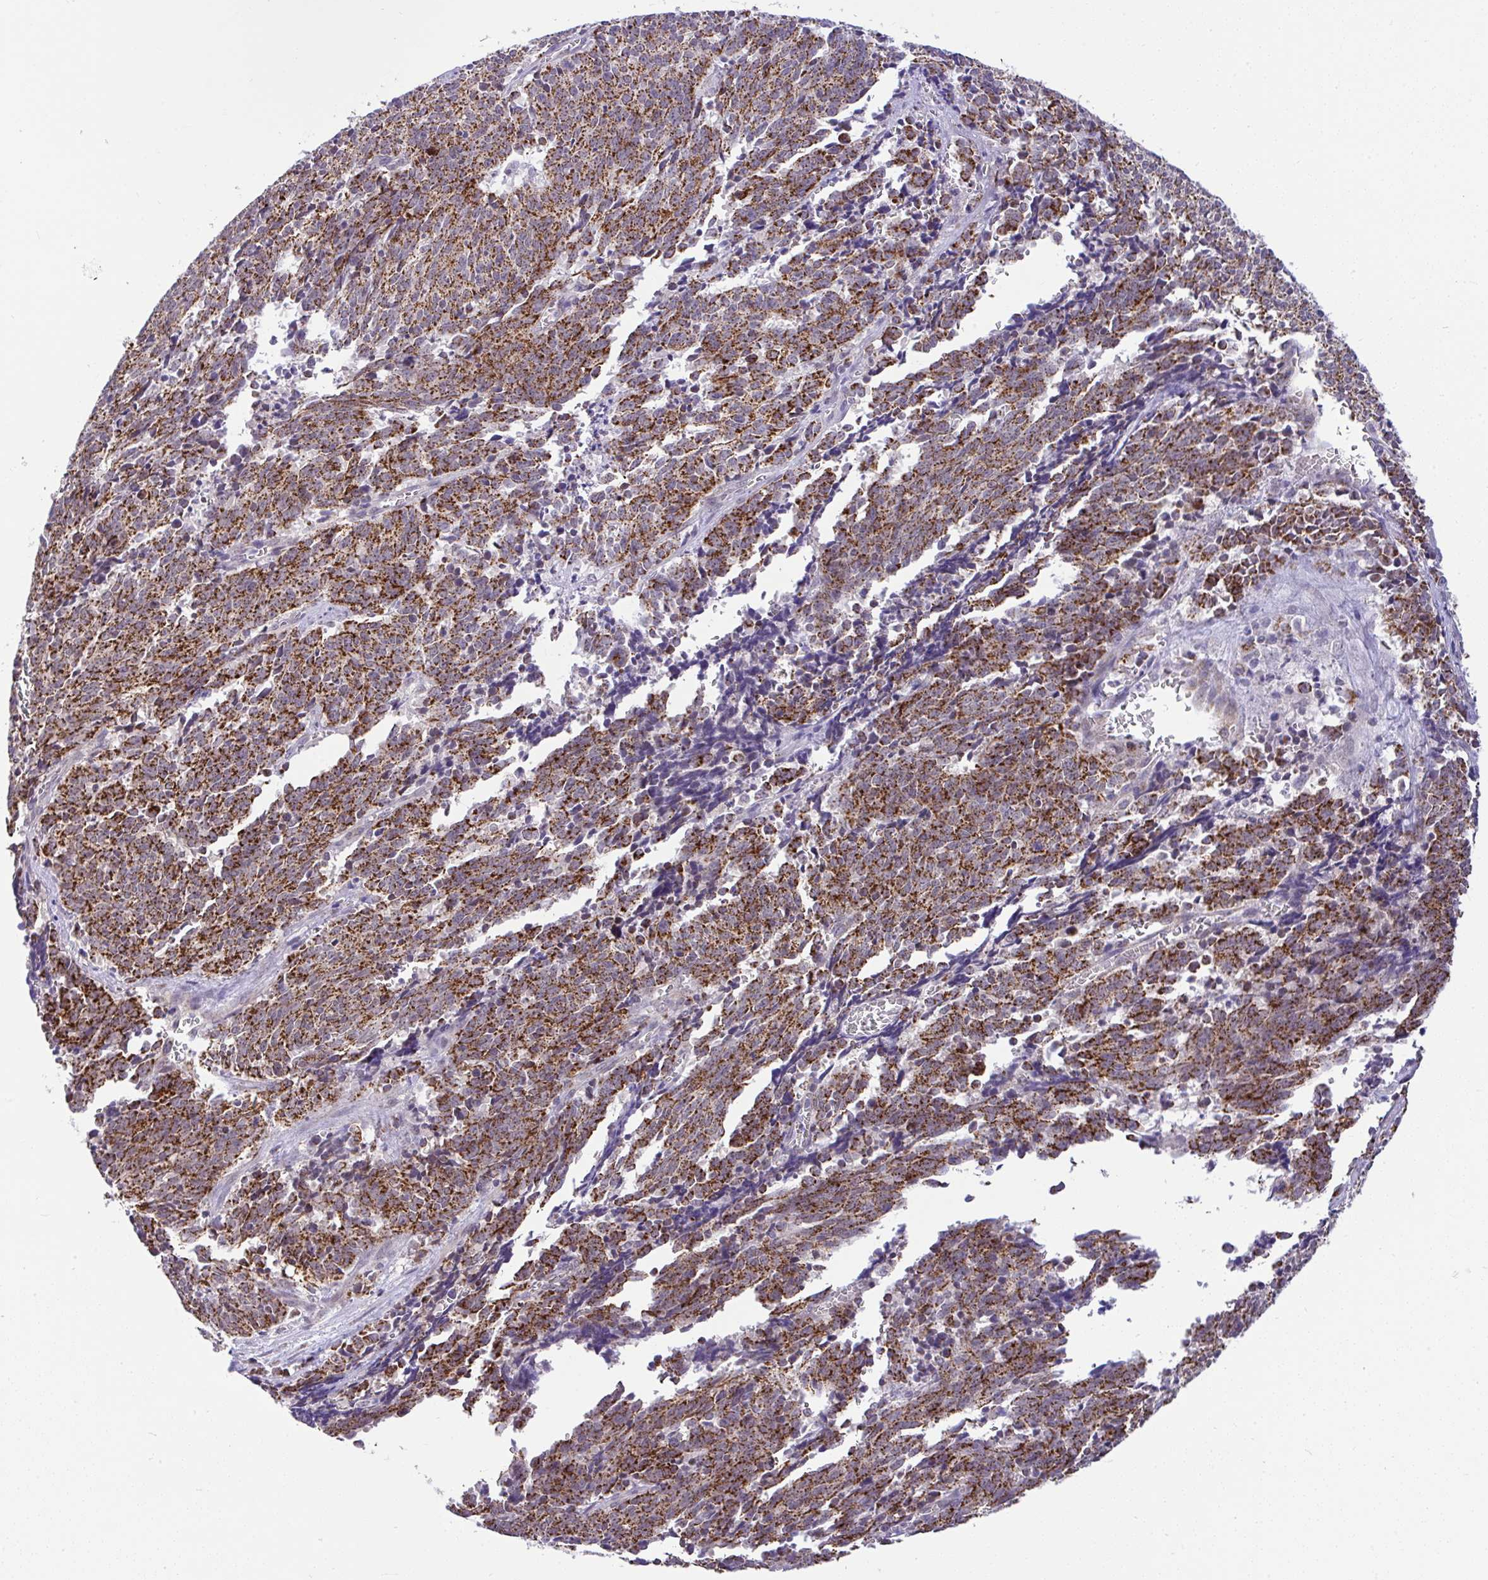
{"staining": {"intensity": "strong", "quantity": ">75%", "location": "cytoplasmic/membranous"}, "tissue": "cervical cancer", "cell_type": "Tumor cells", "image_type": "cancer", "snomed": [{"axis": "morphology", "description": "Squamous cell carcinoma, NOS"}, {"axis": "topography", "description": "Cervix"}], "caption": "Protein analysis of cervical cancer tissue shows strong cytoplasmic/membranous staining in approximately >75% of tumor cells.", "gene": "PYCR2", "patient": {"sex": "female", "age": 29}}